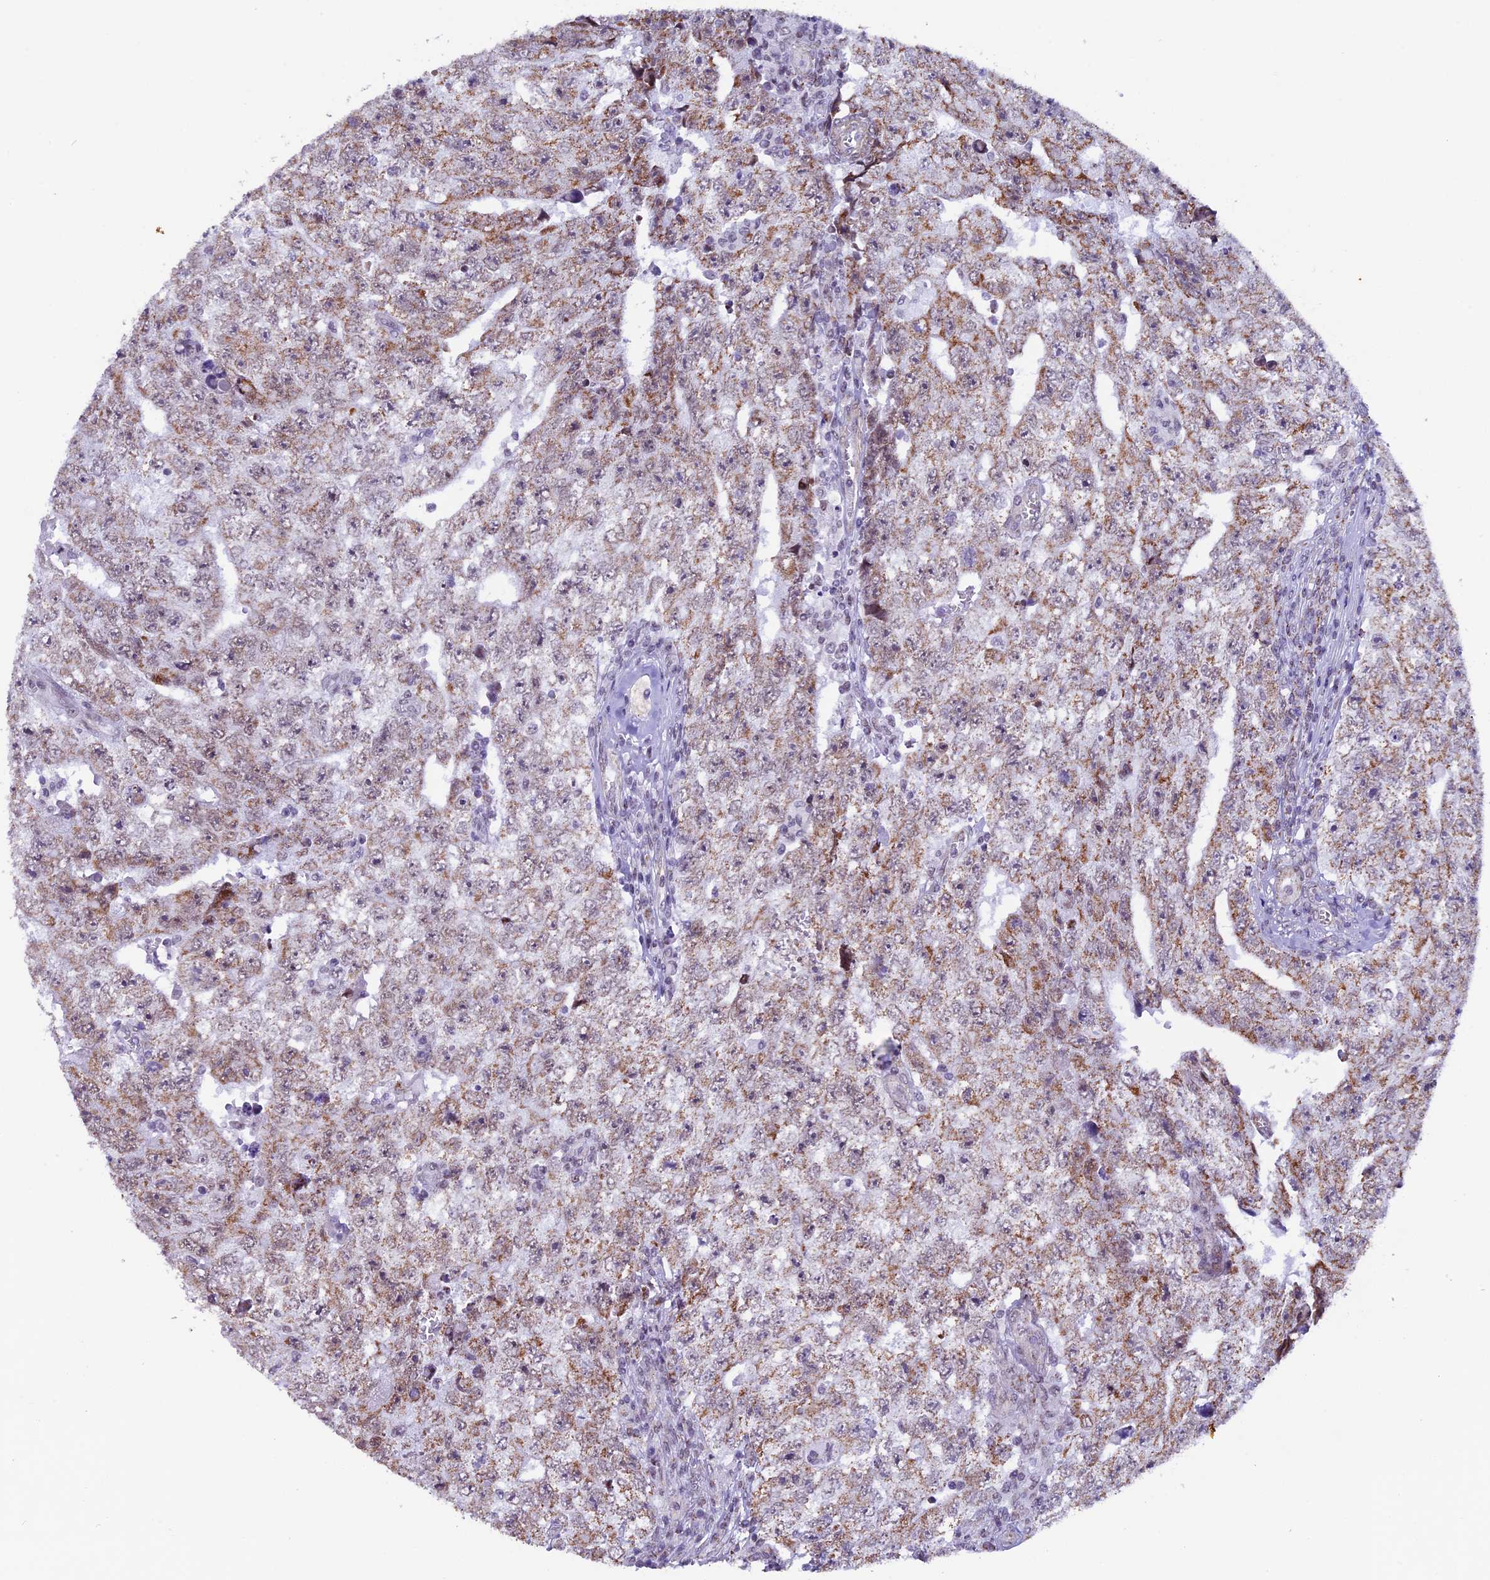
{"staining": {"intensity": "moderate", "quantity": ">75%", "location": "cytoplasmic/membranous"}, "tissue": "testis cancer", "cell_type": "Tumor cells", "image_type": "cancer", "snomed": [{"axis": "morphology", "description": "Carcinoma, Embryonal, NOS"}, {"axis": "topography", "description": "Testis"}], "caption": "Brown immunohistochemical staining in human embryonal carcinoma (testis) shows moderate cytoplasmic/membranous positivity in approximately >75% of tumor cells. (Brightfield microscopy of DAB IHC at high magnification).", "gene": "TFAM", "patient": {"sex": "male", "age": 17}}